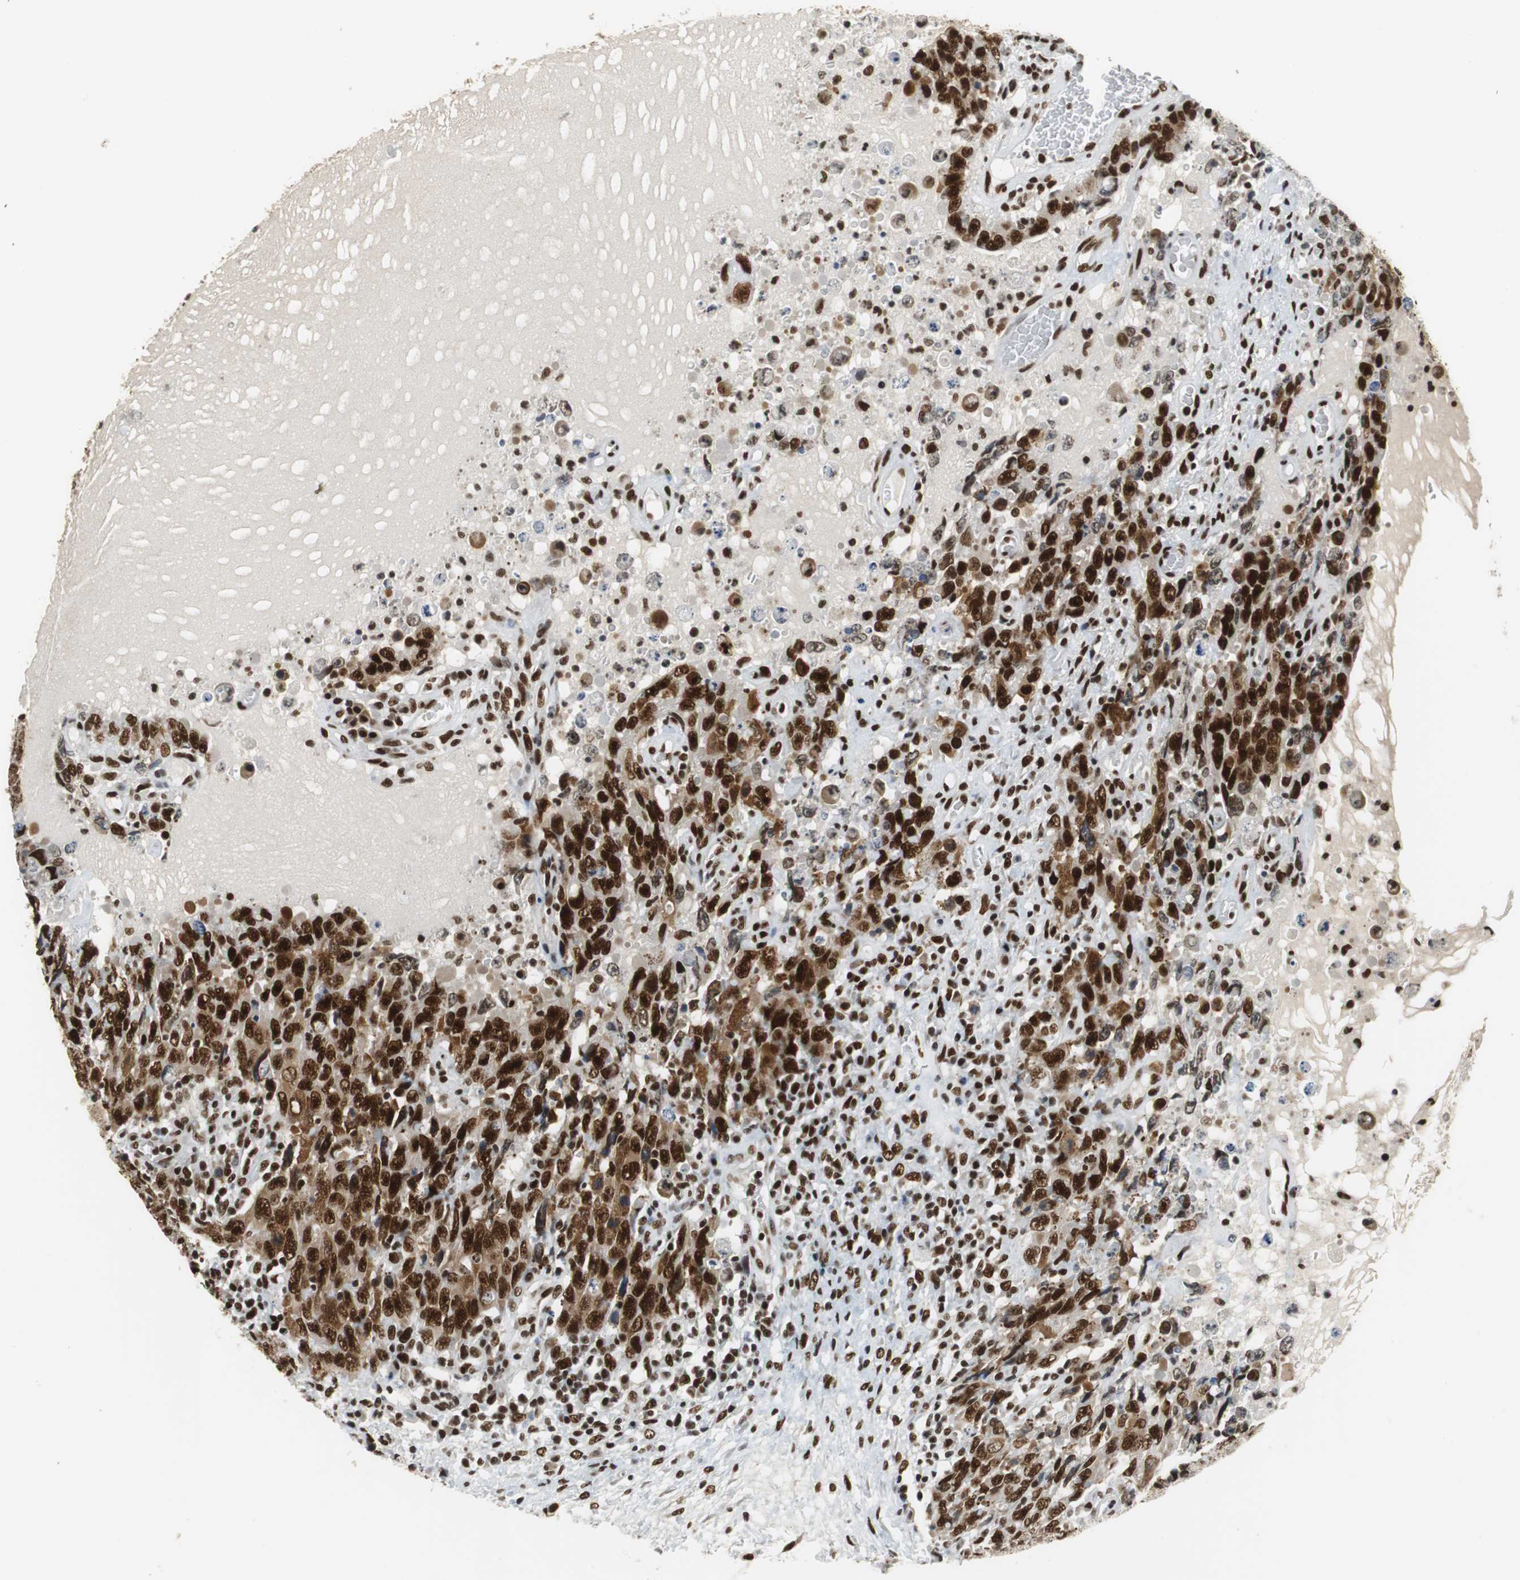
{"staining": {"intensity": "strong", "quantity": ">75%", "location": "cytoplasmic/membranous,nuclear"}, "tissue": "testis cancer", "cell_type": "Tumor cells", "image_type": "cancer", "snomed": [{"axis": "morphology", "description": "Carcinoma, Embryonal, NOS"}, {"axis": "topography", "description": "Testis"}], "caption": "Immunohistochemical staining of embryonal carcinoma (testis) demonstrates strong cytoplasmic/membranous and nuclear protein expression in about >75% of tumor cells.", "gene": "PRKDC", "patient": {"sex": "male", "age": 26}}